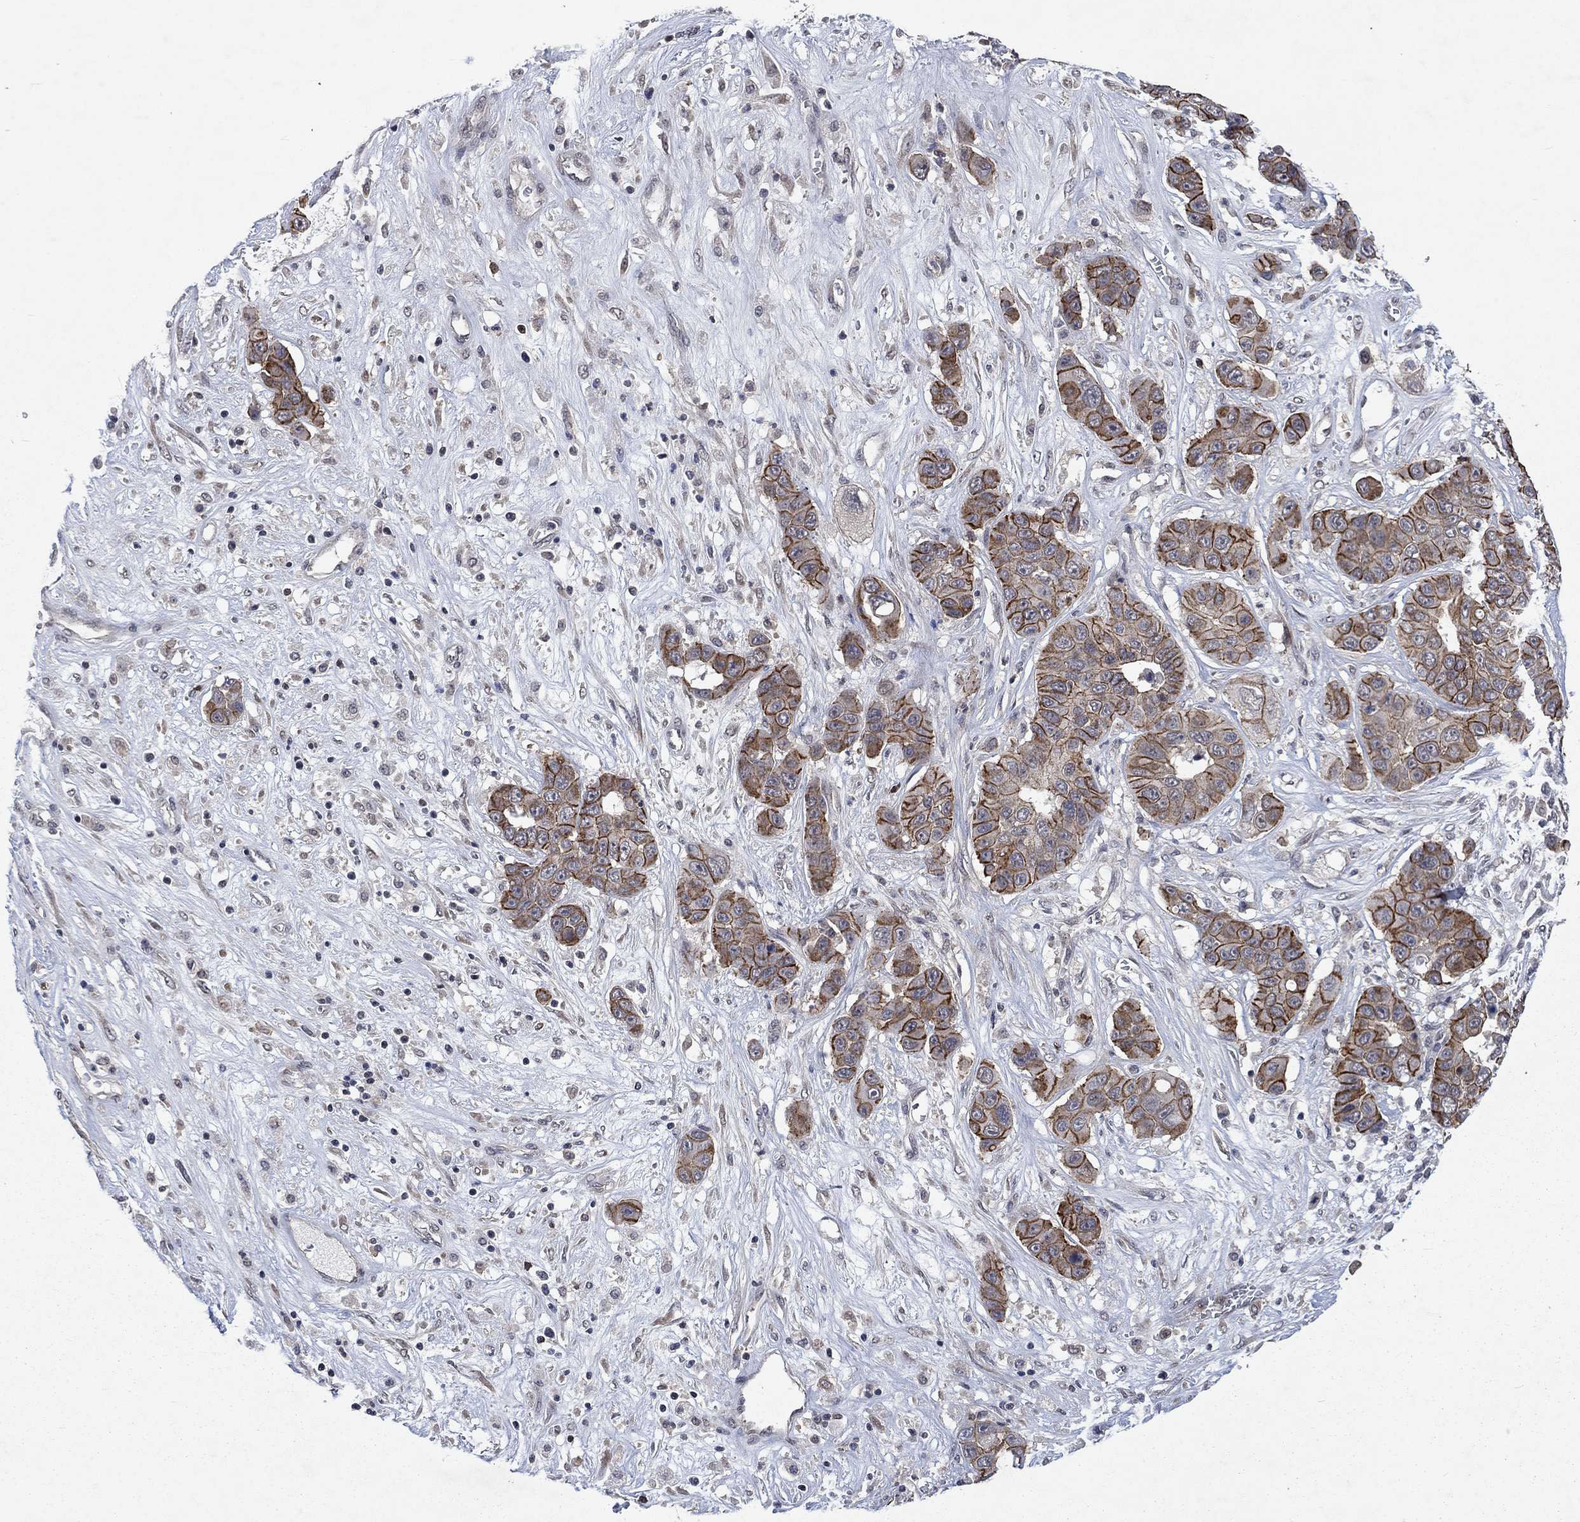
{"staining": {"intensity": "strong", "quantity": "25%-75%", "location": "cytoplasmic/membranous"}, "tissue": "liver cancer", "cell_type": "Tumor cells", "image_type": "cancer", "snomed": [{"axis": "morphology", "description": "Cholangiocarcinoma"}, {"axis": "topography", "description": "Liver"}], "caption": "An image of cholangiocarcinoma (liver) stained for a protein shows strong cytoplasmic/membranous brown staining in tumor cells. (Brightfield microscopy of DAB IHC at high magnification).", "gene": "PPP1R9A", "patient": {"sex": "female", "age": 52}}